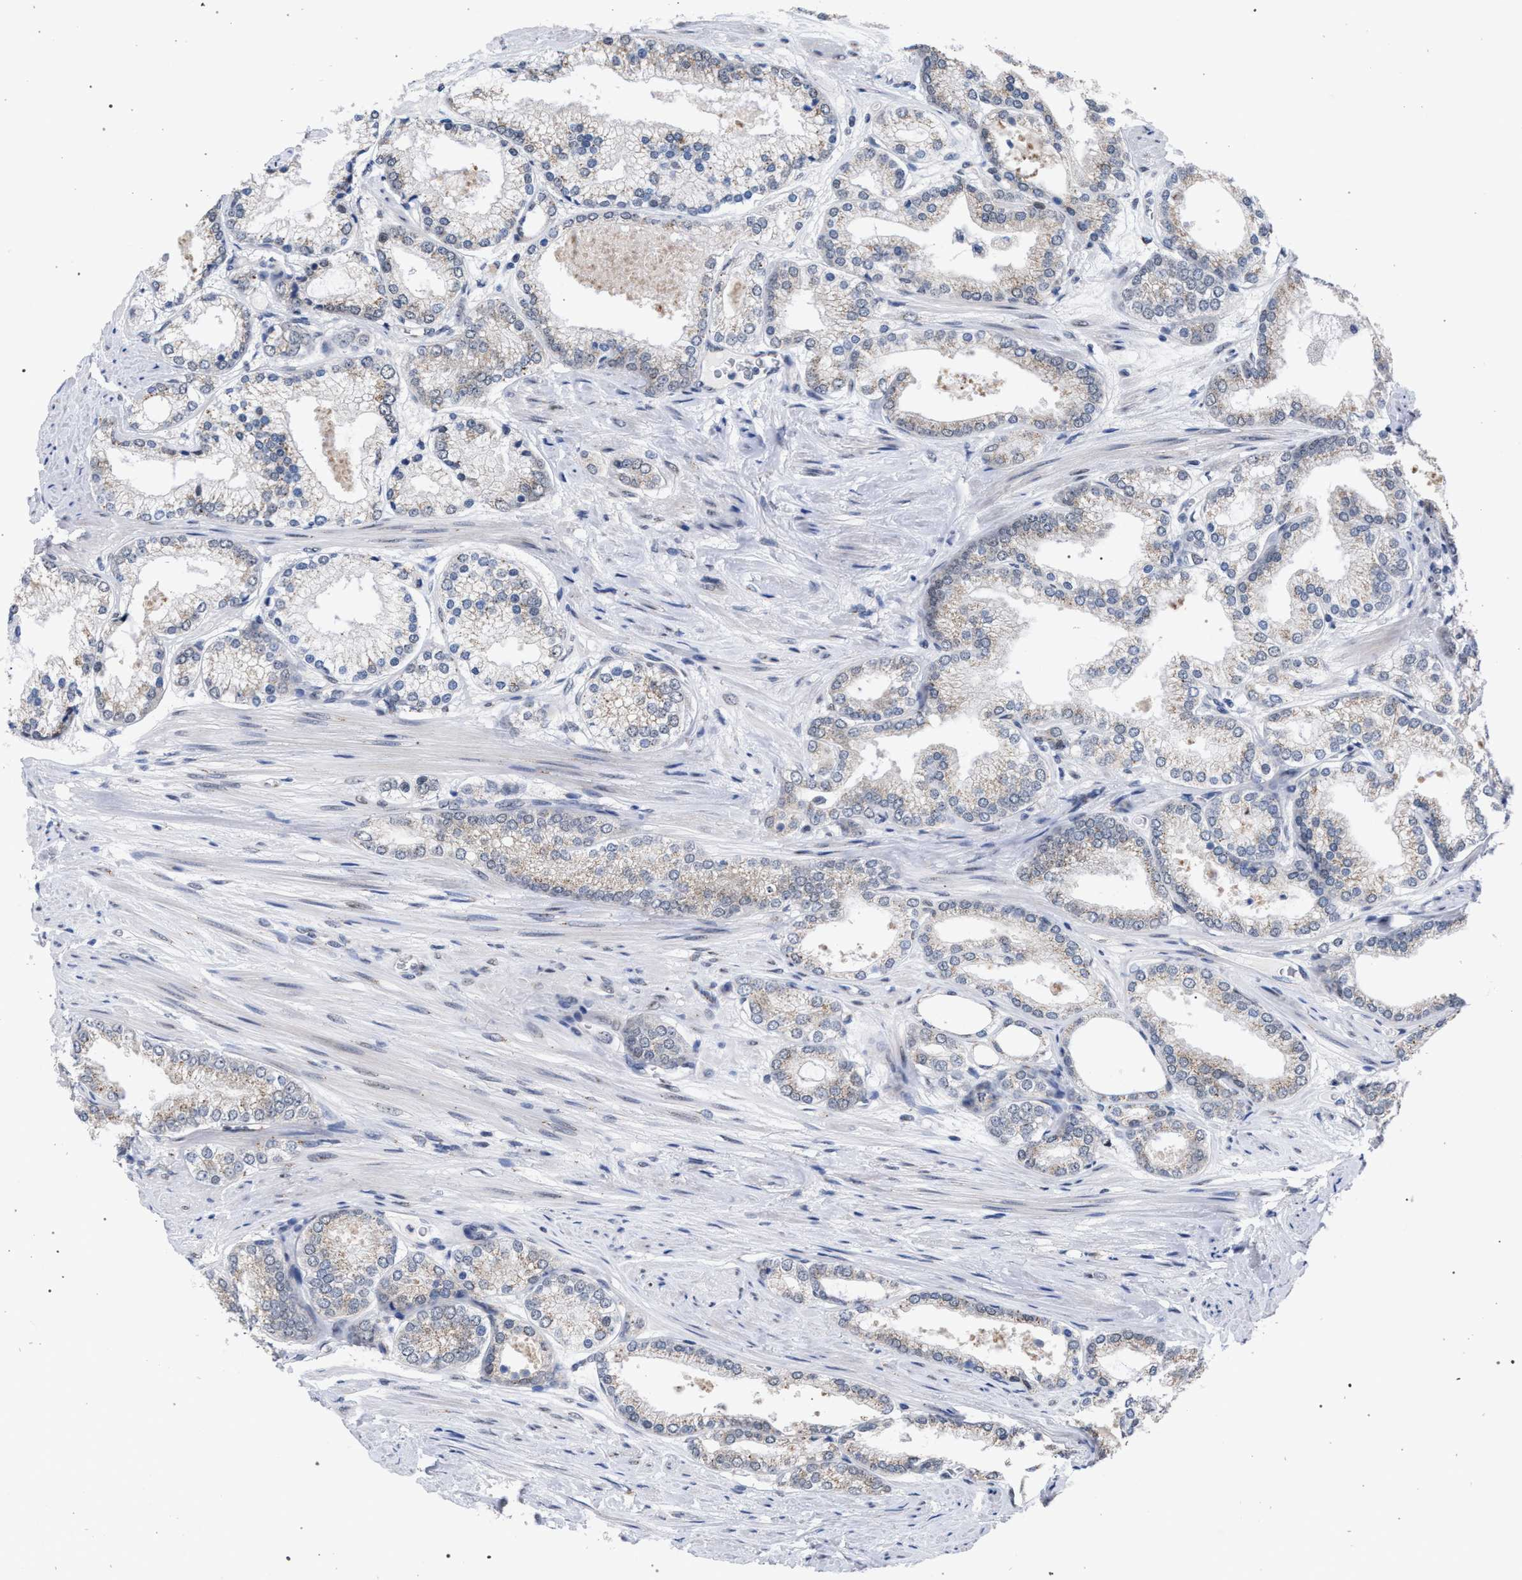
{"staining": {"intensity": "weak", "quantity": "25%-75%", "location": "cytoplasmic/membranous"}, "tissue": "prostate cancer", "cell_type": "Tumor cells", "image_type": "cancer", "snomed": [{"axis": "morphology", "description": "Adenocarcinoma, High grade"}, {"axis": "topography", "description": "Prostate"}], "caption": "This image shows IHC staining of prostate cancer, with low weak cytoplasmic/membranous staining in approximately 25%-75% of tumor cells.", "gene": "GOLGA2", "patient": {"sex": "male", "age": 61}}